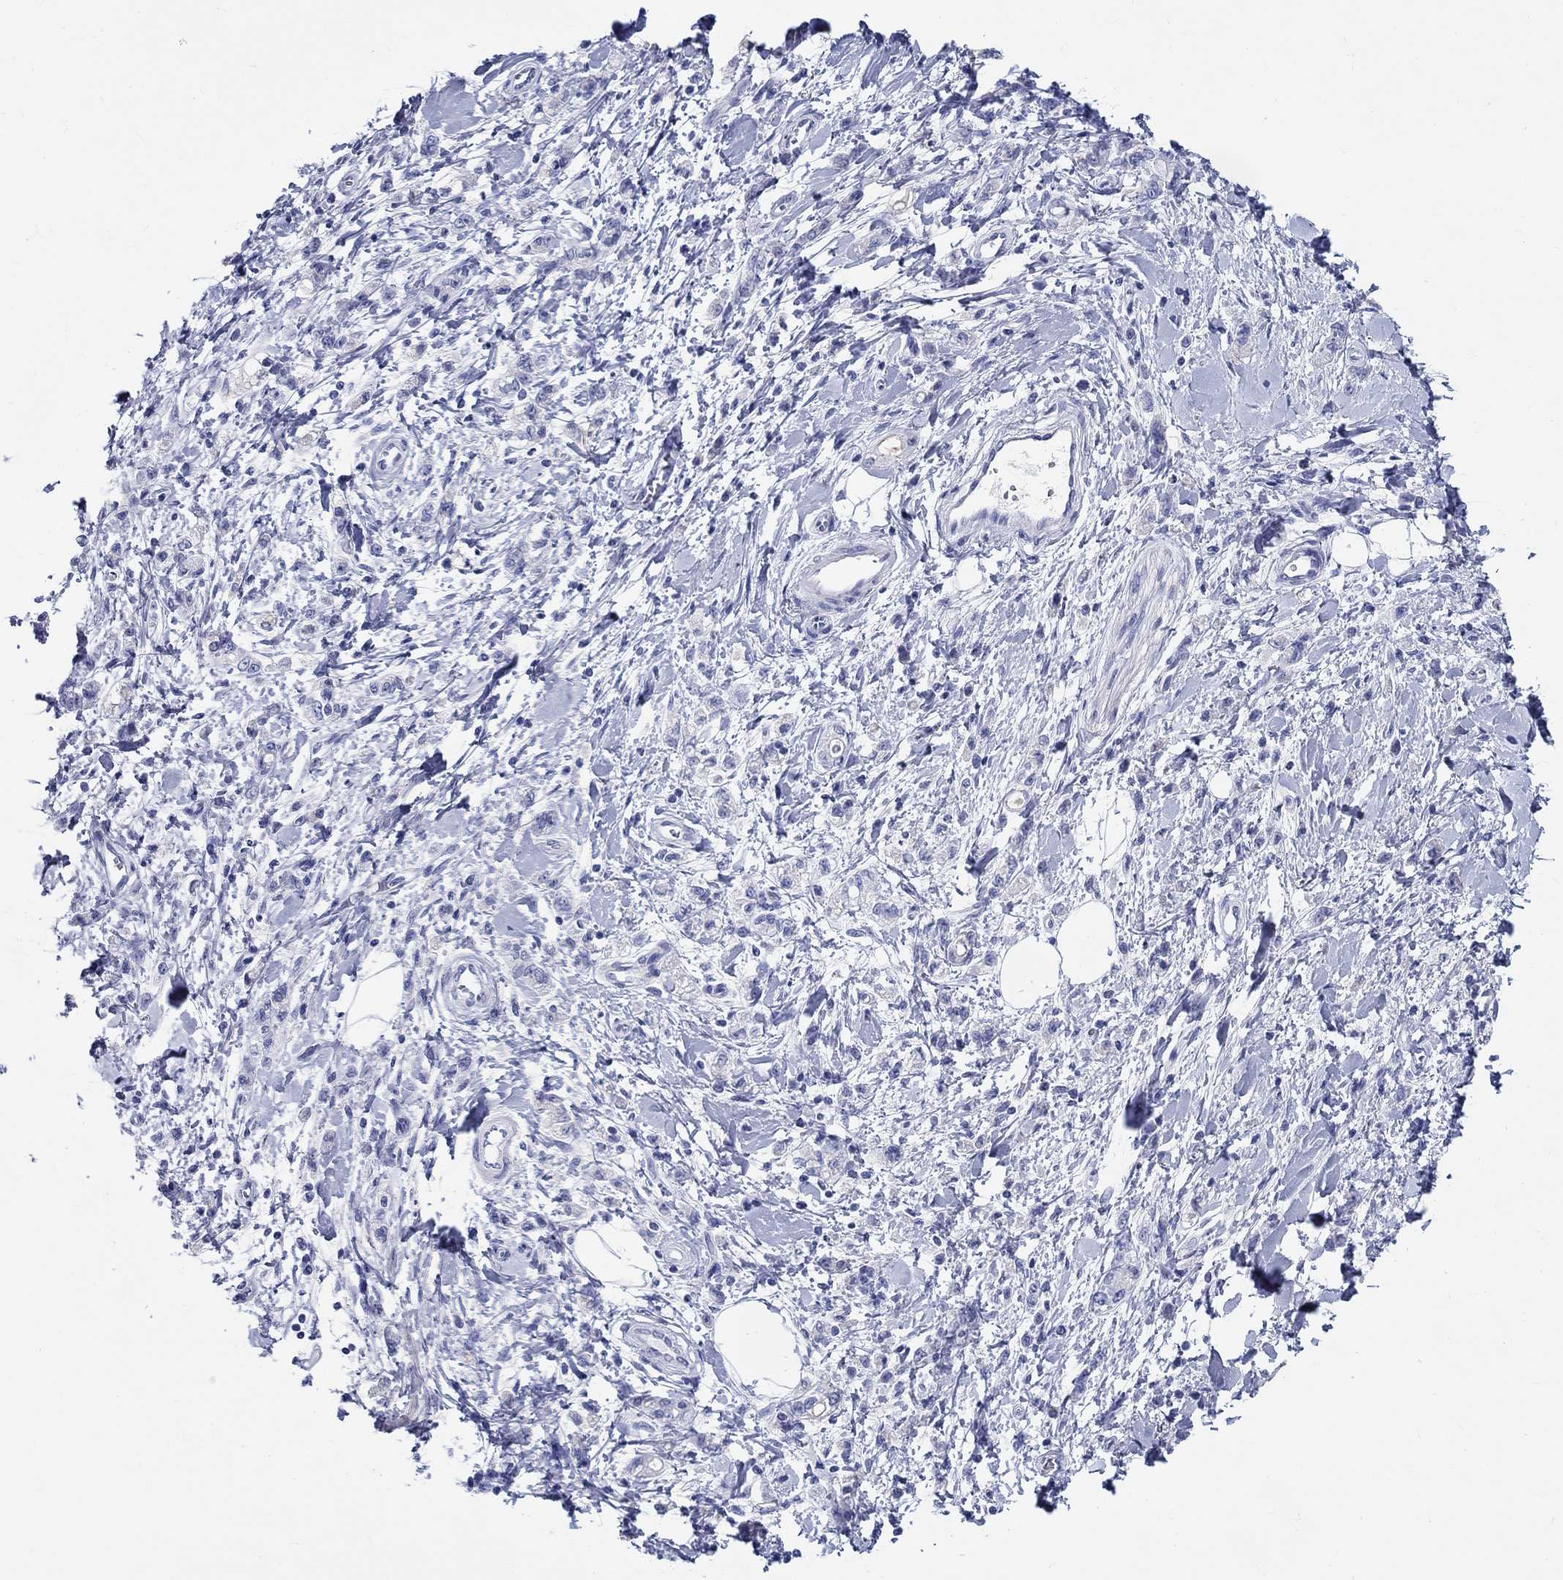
{"staining": {"intensity": "negative", "quantity": "none", "location": "none"}, "tissue": "stomach cancer", "cell_type": "Tumor cells", "image_type": "cancer", "snomed": [{"axis": "morphology", "description": "Adenocarcinoma, NOS"}, {"axis": "topography", "description": "Stomach"}], "caption": "High power microscopy histopathology image of an immunohistochemistry micrograph of stomach cancer (adenocarcinoma), revealing no significant expression in tumor cells.", "gene": "CRYGS", "patient": {"sex": "male", "age": 77}}